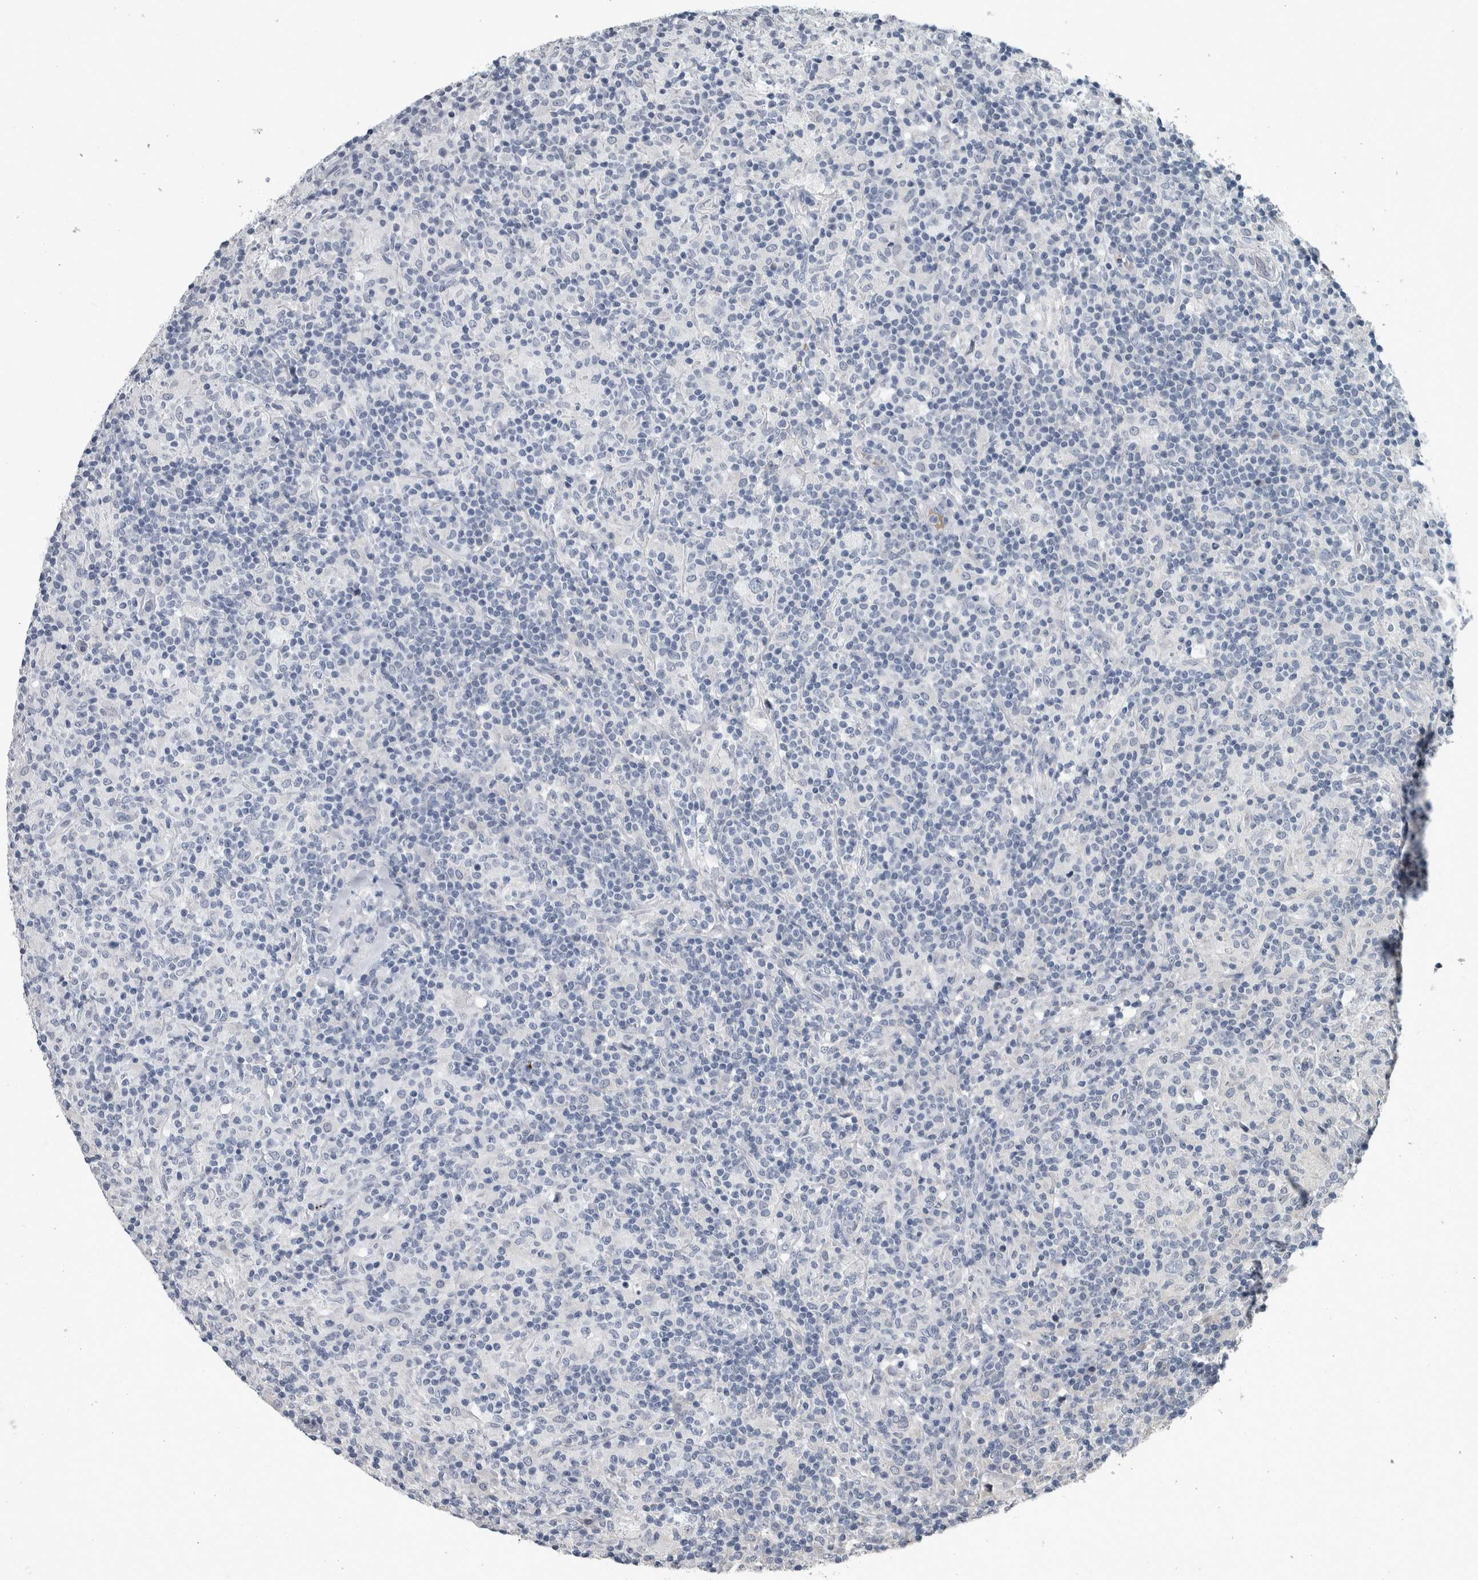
{"staining": {"intensity": "negative", "quantity": "none", "location": "none"}, "tissue": "lymphoma", "cell_type": "Tumor cells", "image_type": "cancer", "snomed": [{"axis": "morphology", "description": "Hodgkin's disease, NOS"}, {"axis": "topography", "description": "Lymph node"}], "caption": "A histopathology image of human Hodgkin's disease is negative for staining in tumor cells. (Stains: DAB IHC with hematoxylin counter stain, Microscopy: brightfield microscopy at high magnification).", "gene": "CAVIN4", "patient": {"sex": "male", "age": 70}}